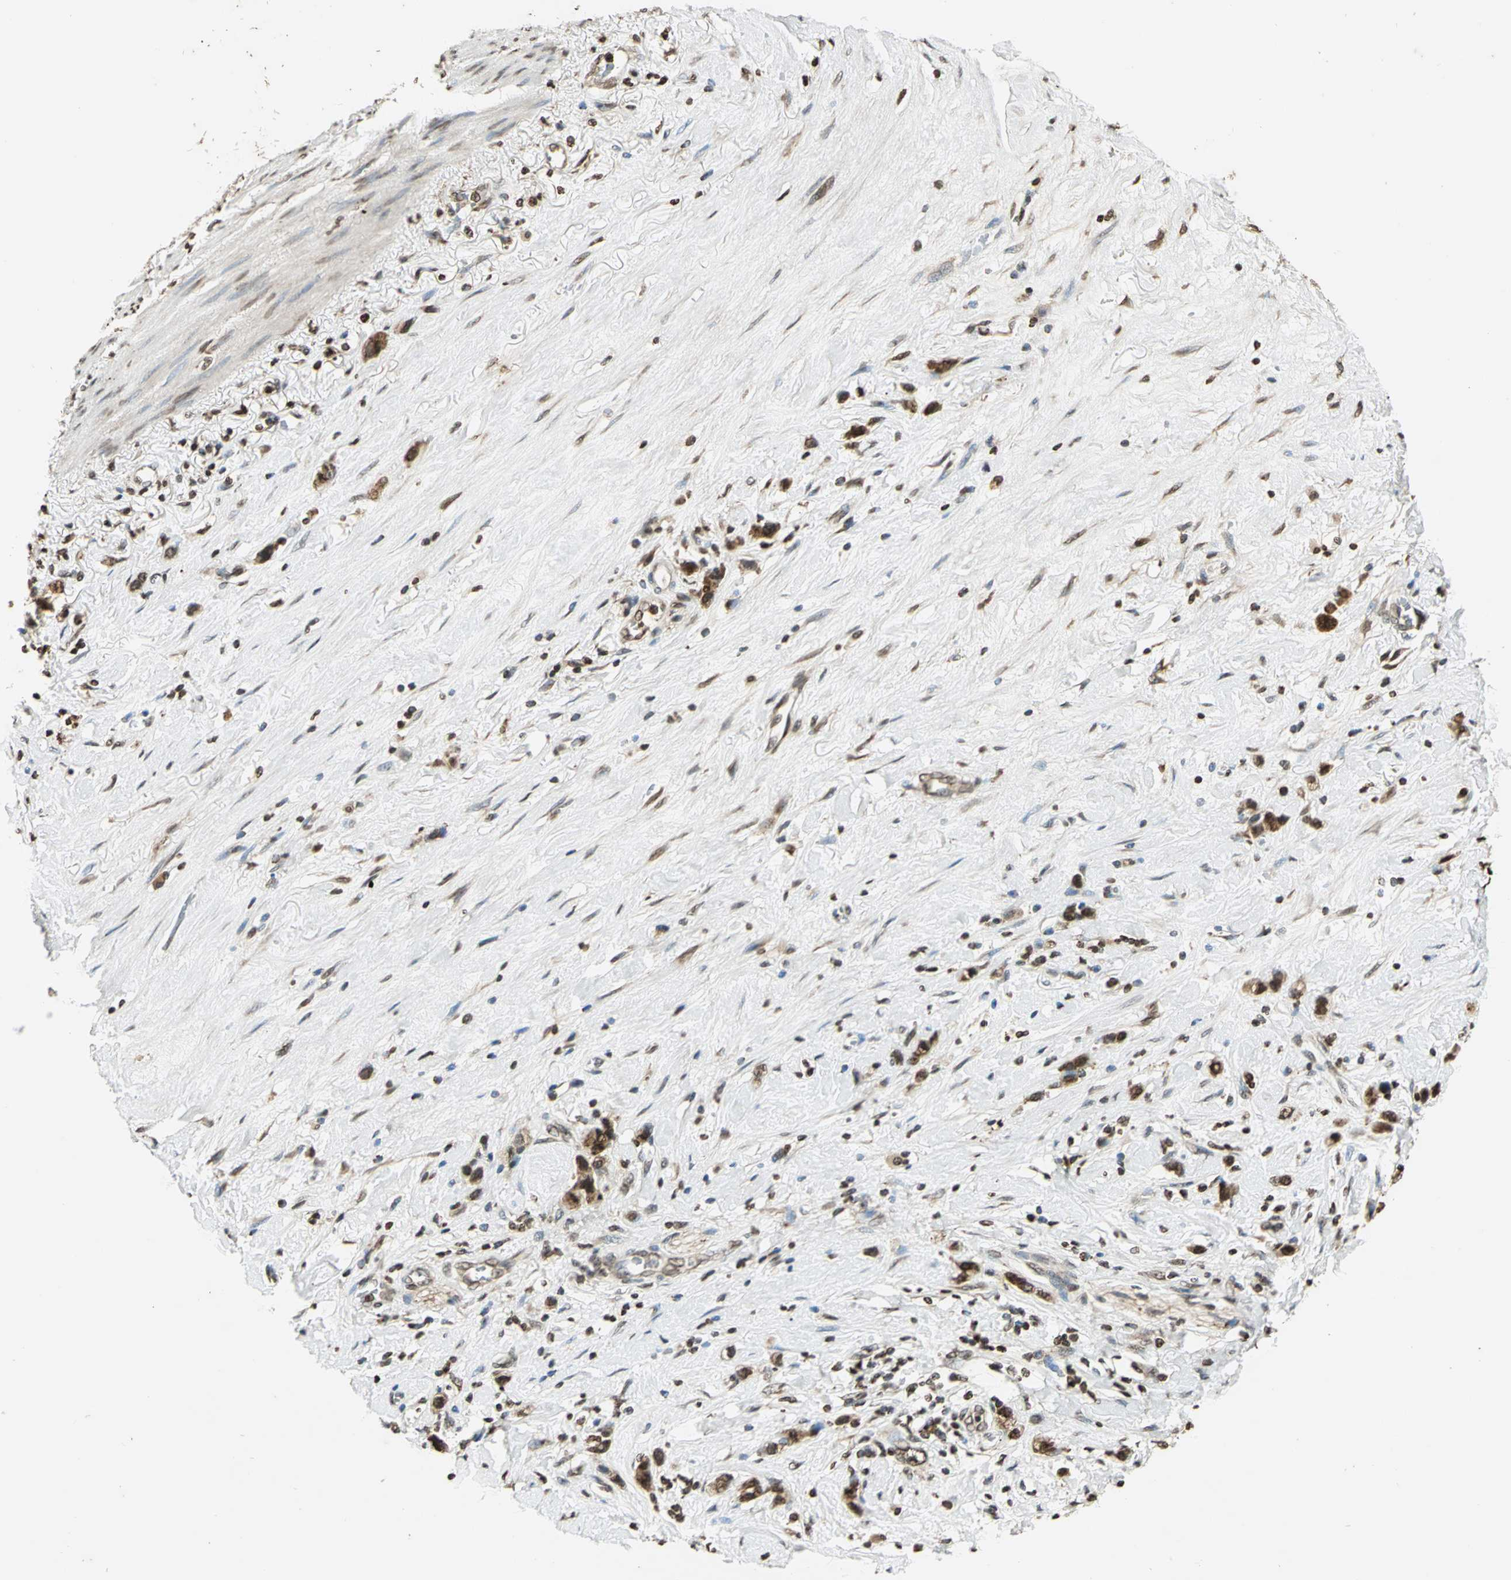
{"staining": {"intensity": "moderate", "quantity": ">75%", "location": "cytoplasmic/membranous,nuclear"}, "tissue": "stomach cancer", "cell_type": "Tumor cells", "image_type": "cancer", "snomed": [{"axis": "morphology", "description": "Normal tissue, NOS"}, {"axis": "morphology", "description": "Adenocarcinoma, NOS"}, {"axis": "morphology", "description": "Adenocarcinoma, High grade"}, {"axis": "topography", "description": "Stomach, upper"}, {"axis": "topography", "description": "Stomach"}], "caption": "Human stomach cancer (adenocarcinoma (high-grade)) stained with a protein marker reveals moderate staining in tumor cells.", "gene": "LGALS3", "patient": {"sex": "female", "age": 65}}